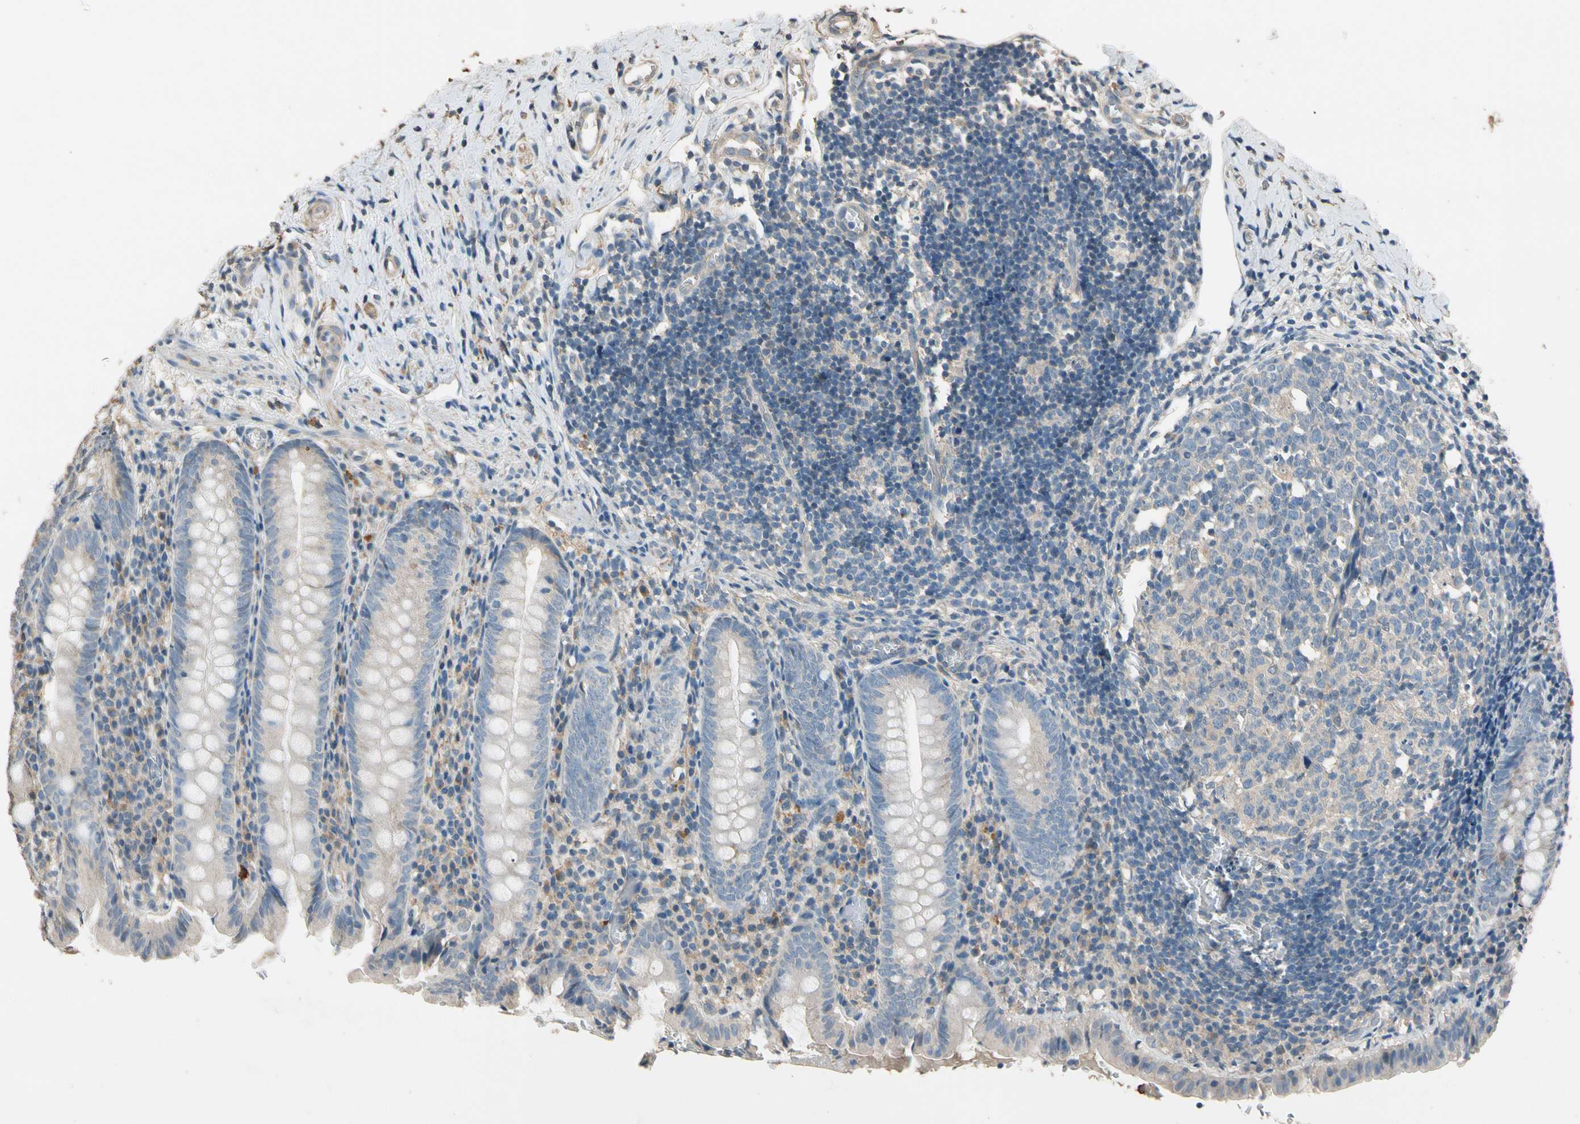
{"staining": {"intensity": "weak", "quantity": "<25%", "location": "cytoplasmic/membranous"}, "tissue": "appendix", "cell_type": "Glandular cells", "image_type": "normal", "snomed": [{"axis": "morphology", "description": "Normal tissue, NOS"}, {"axis": "topography", "description": "Appendix"}], "caption": "Glandular cells show no significant expression in benign appendix. Brightfield microscopy of IHC stained with DAB (brown) and hematoxylin (blue), captured at high magnification.", "gene": "CDH6", "patient": {"sex": "female", "age": 10}}